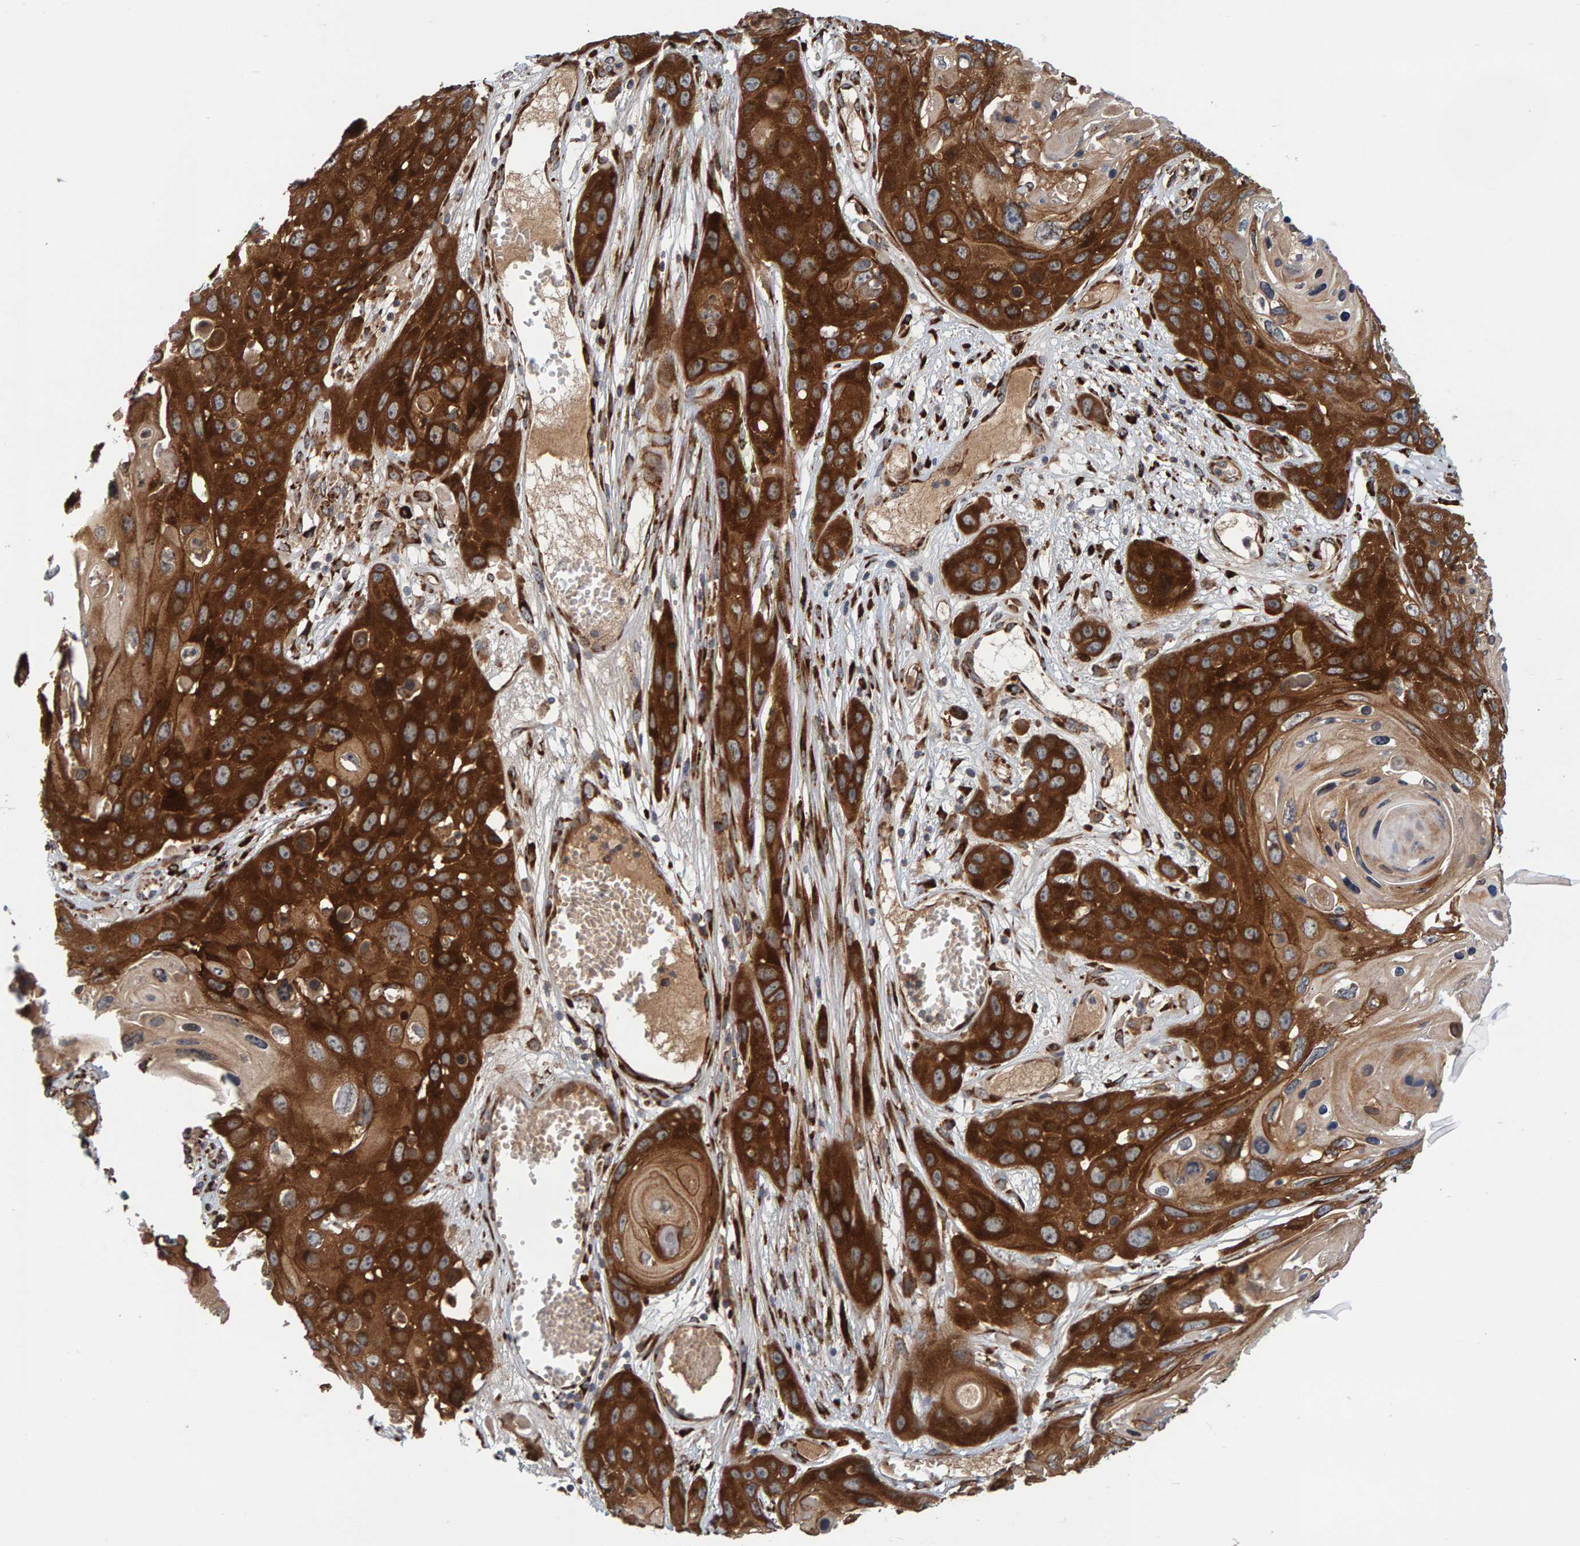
{"staining": {"intensity": "strong", "quantity": ">75%", "location": "cytoplasmic/membranous"}, "tissue": "skin cancer", "cell_type": "Tumor cells", "image_type": "cancer", "snomed": [{"axis": "morphology", "description": "Squamous cell carcinoma, NOS"}, {"axis": "topography", "description": "Skin"}], "caption": "The immunohistochemical stain shows strong cytoplasmic/membranous positivity in tumor cells of skin cancer tissue. (Stains: DAB (3,3'-diaminobenzidine) in brown, nuclei in blue, Microscopy: brightfield microscopy at high magnification).", "gene": "BAIAP2", "patient": {"sex": "male", "age": 55}}